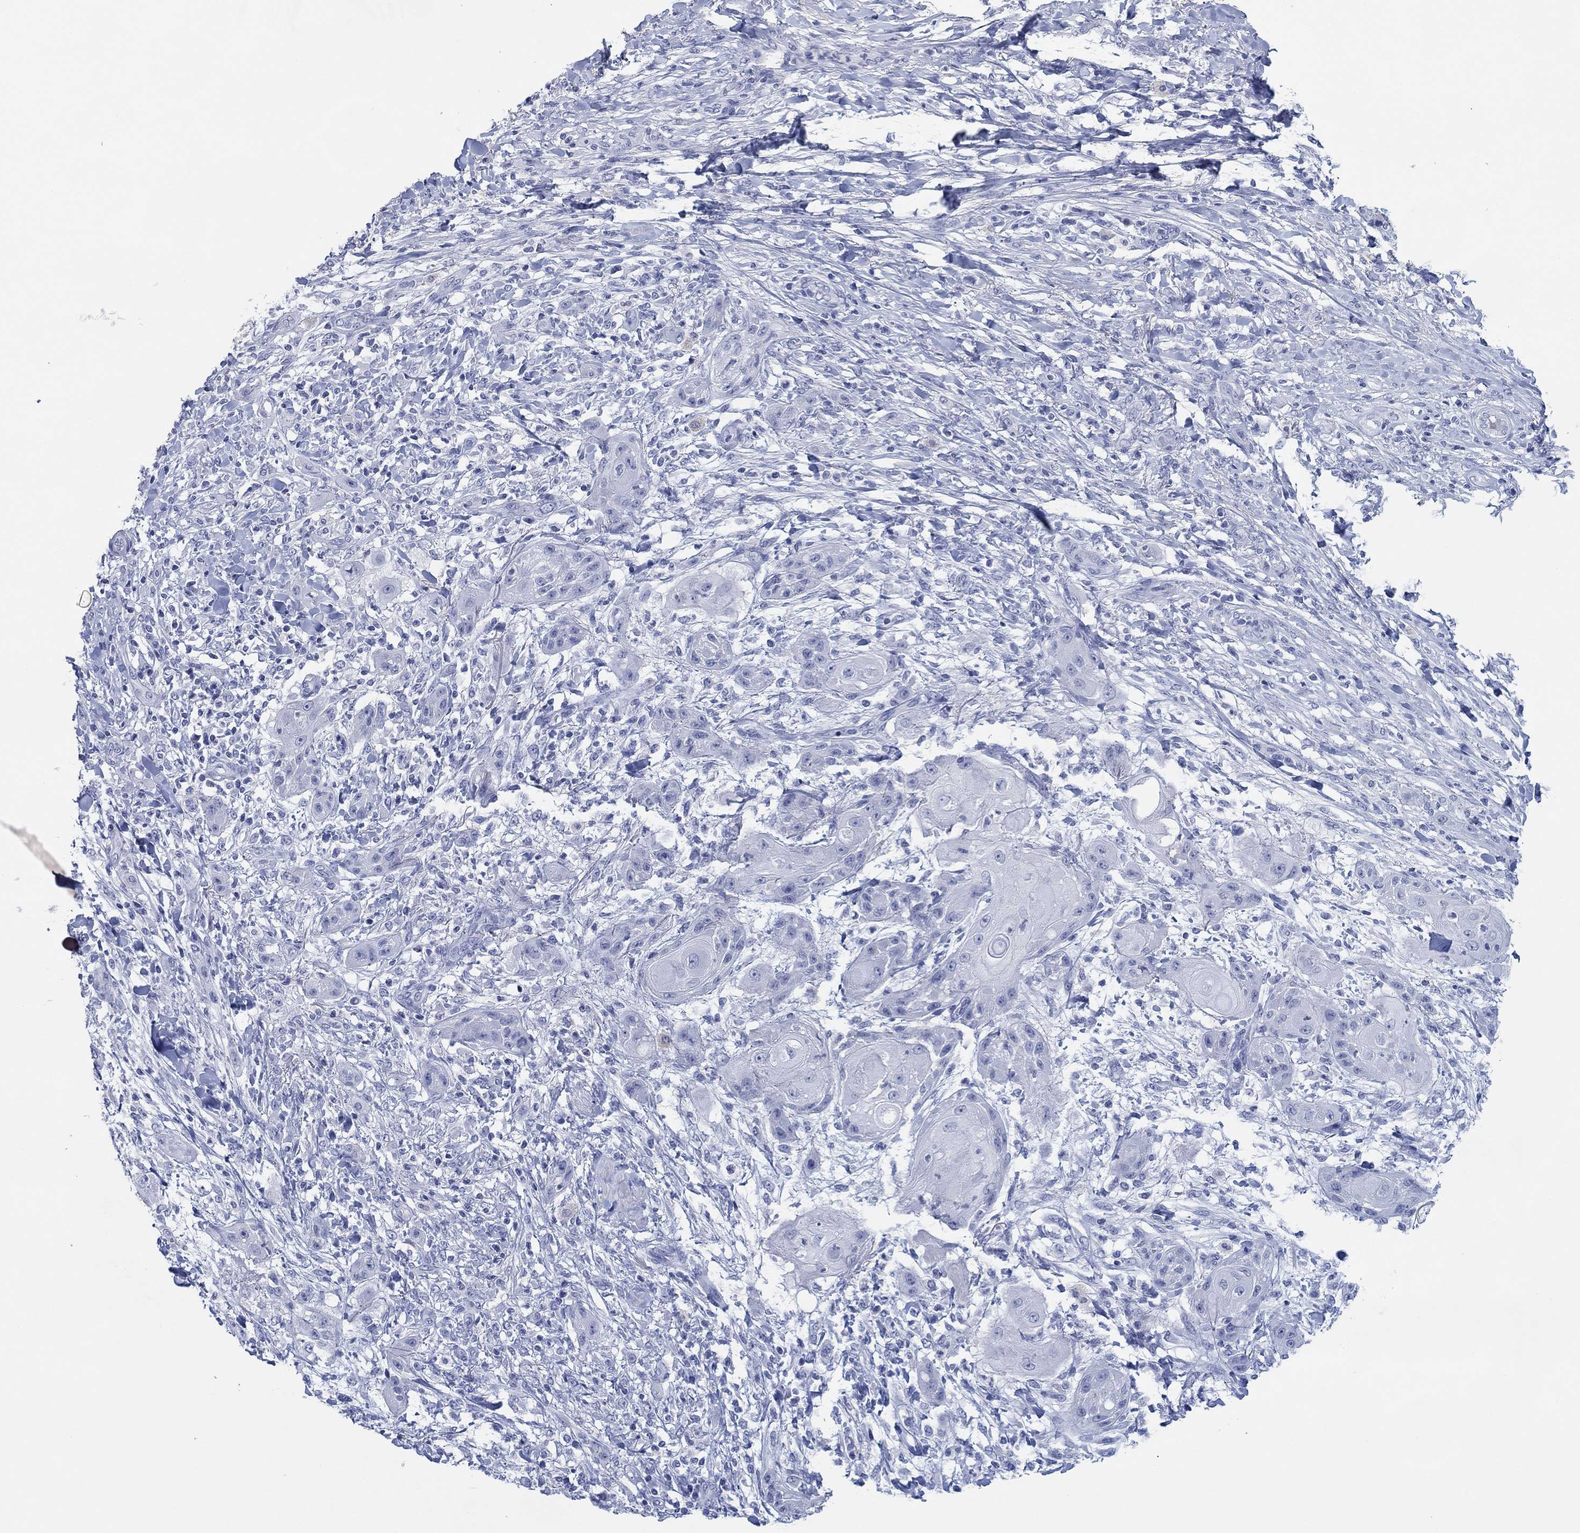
{"staining": {"intensity": "negative", "quantity": "none", "location": "none"}, "tissue": "skin cancer", "cell_type": "Tumor cells", "image_type": "cancer", "snomed": [{"axis": "morphology", "description": "Squamous cell carcinoma, NOS"}, {"axis": "topography", "description": "Skin"}], "caption": "The micrograph reveals no significant positivity in tumor cells of skin cancer.", "gene": "POU5F1", "patient": {"sex": "male", "age": 62}}